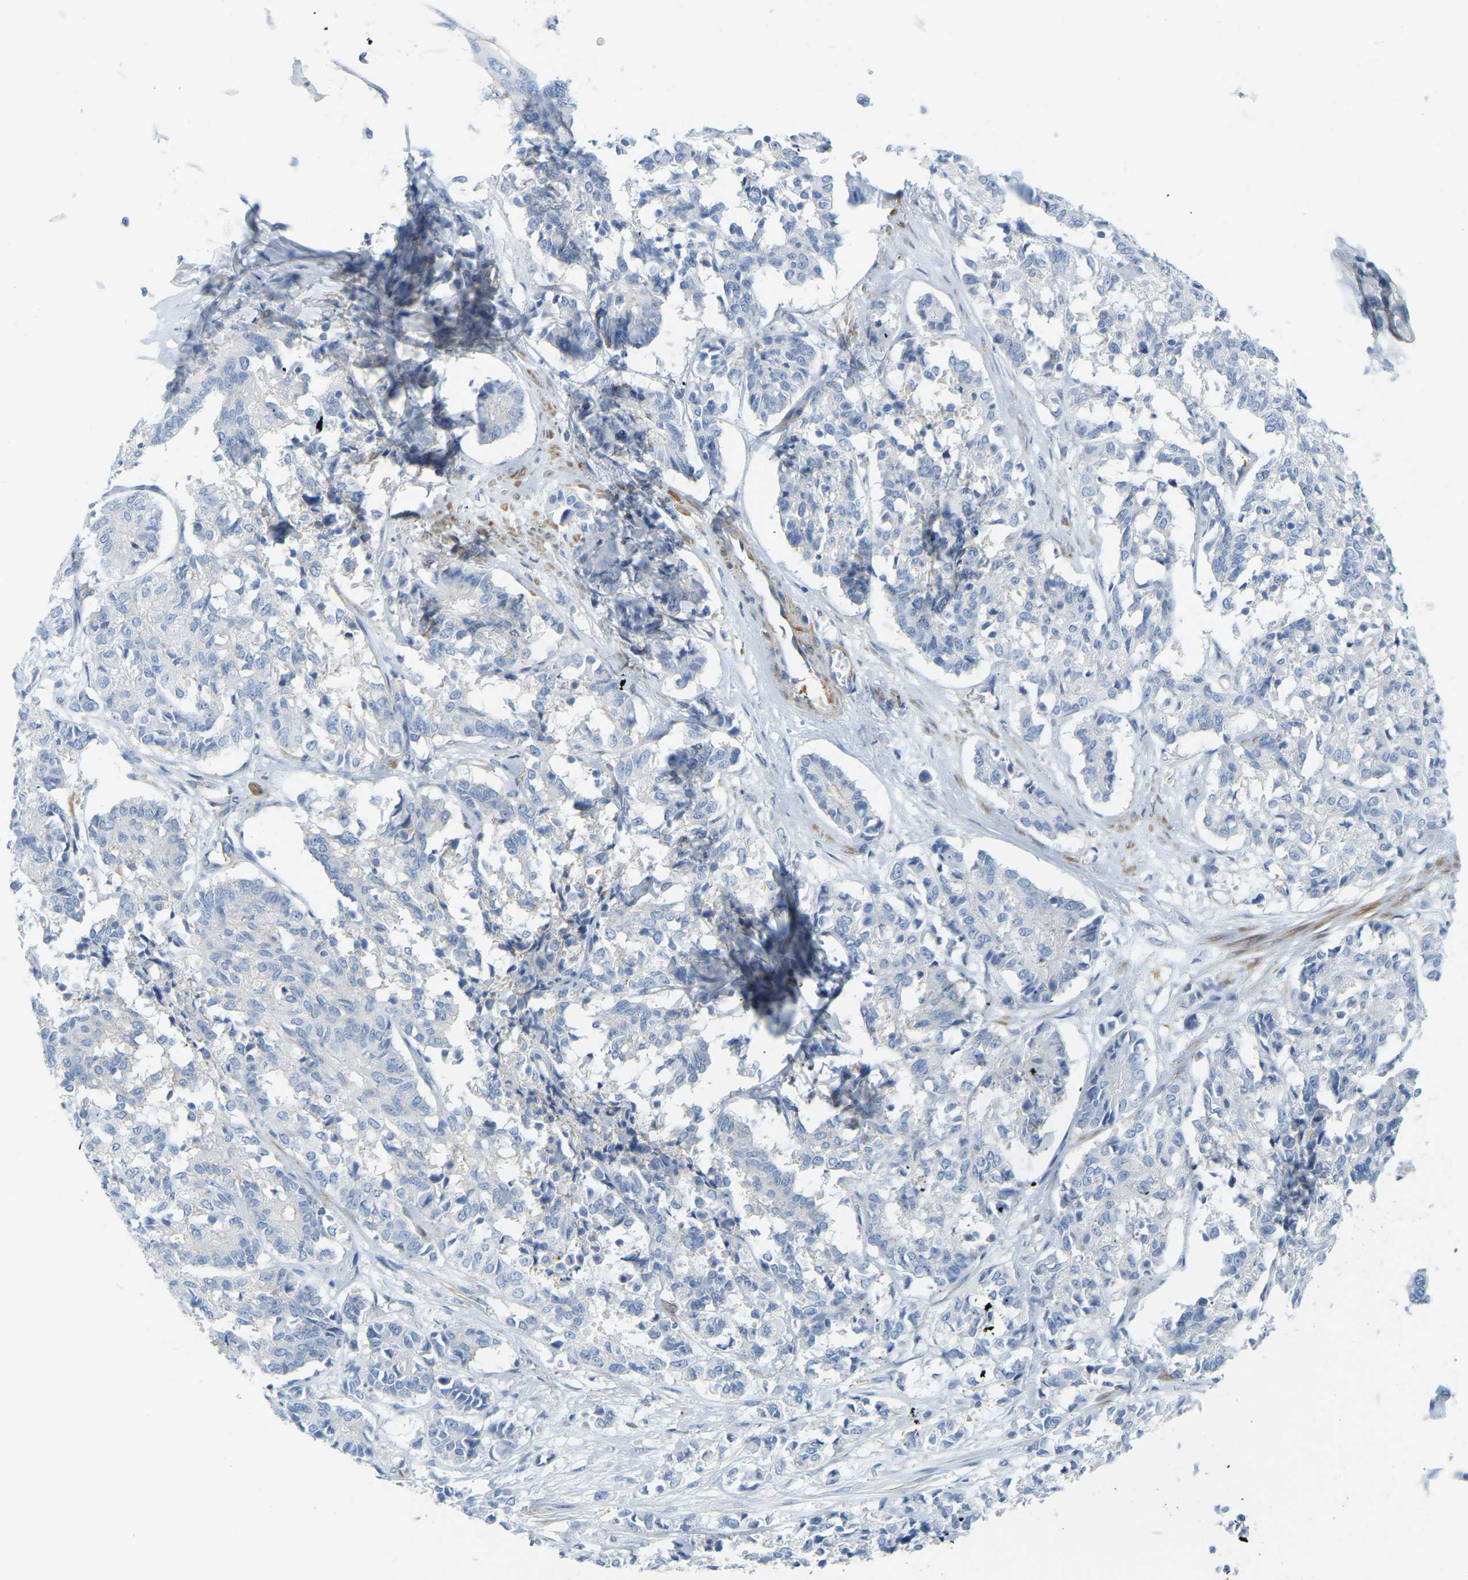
{"staining": {"intensity": "negative", "quantity": "none", "location": "none"}, "tissue": "cervical cancer", "cell_type": "Tumor cells", "image_type": "cancer", "snomed": [{"axis": "morphology", "description": "Squamous cell carcinoma, NOS"}, {"axis": "topography", "description": "Cervix"}], "caption": "A photomicrograph of human squamous cell carcinoma (cervical) is negative for staining in tumor cells.", "gene": "MYL3", "patient": {"sex": "female", "age": 35}}